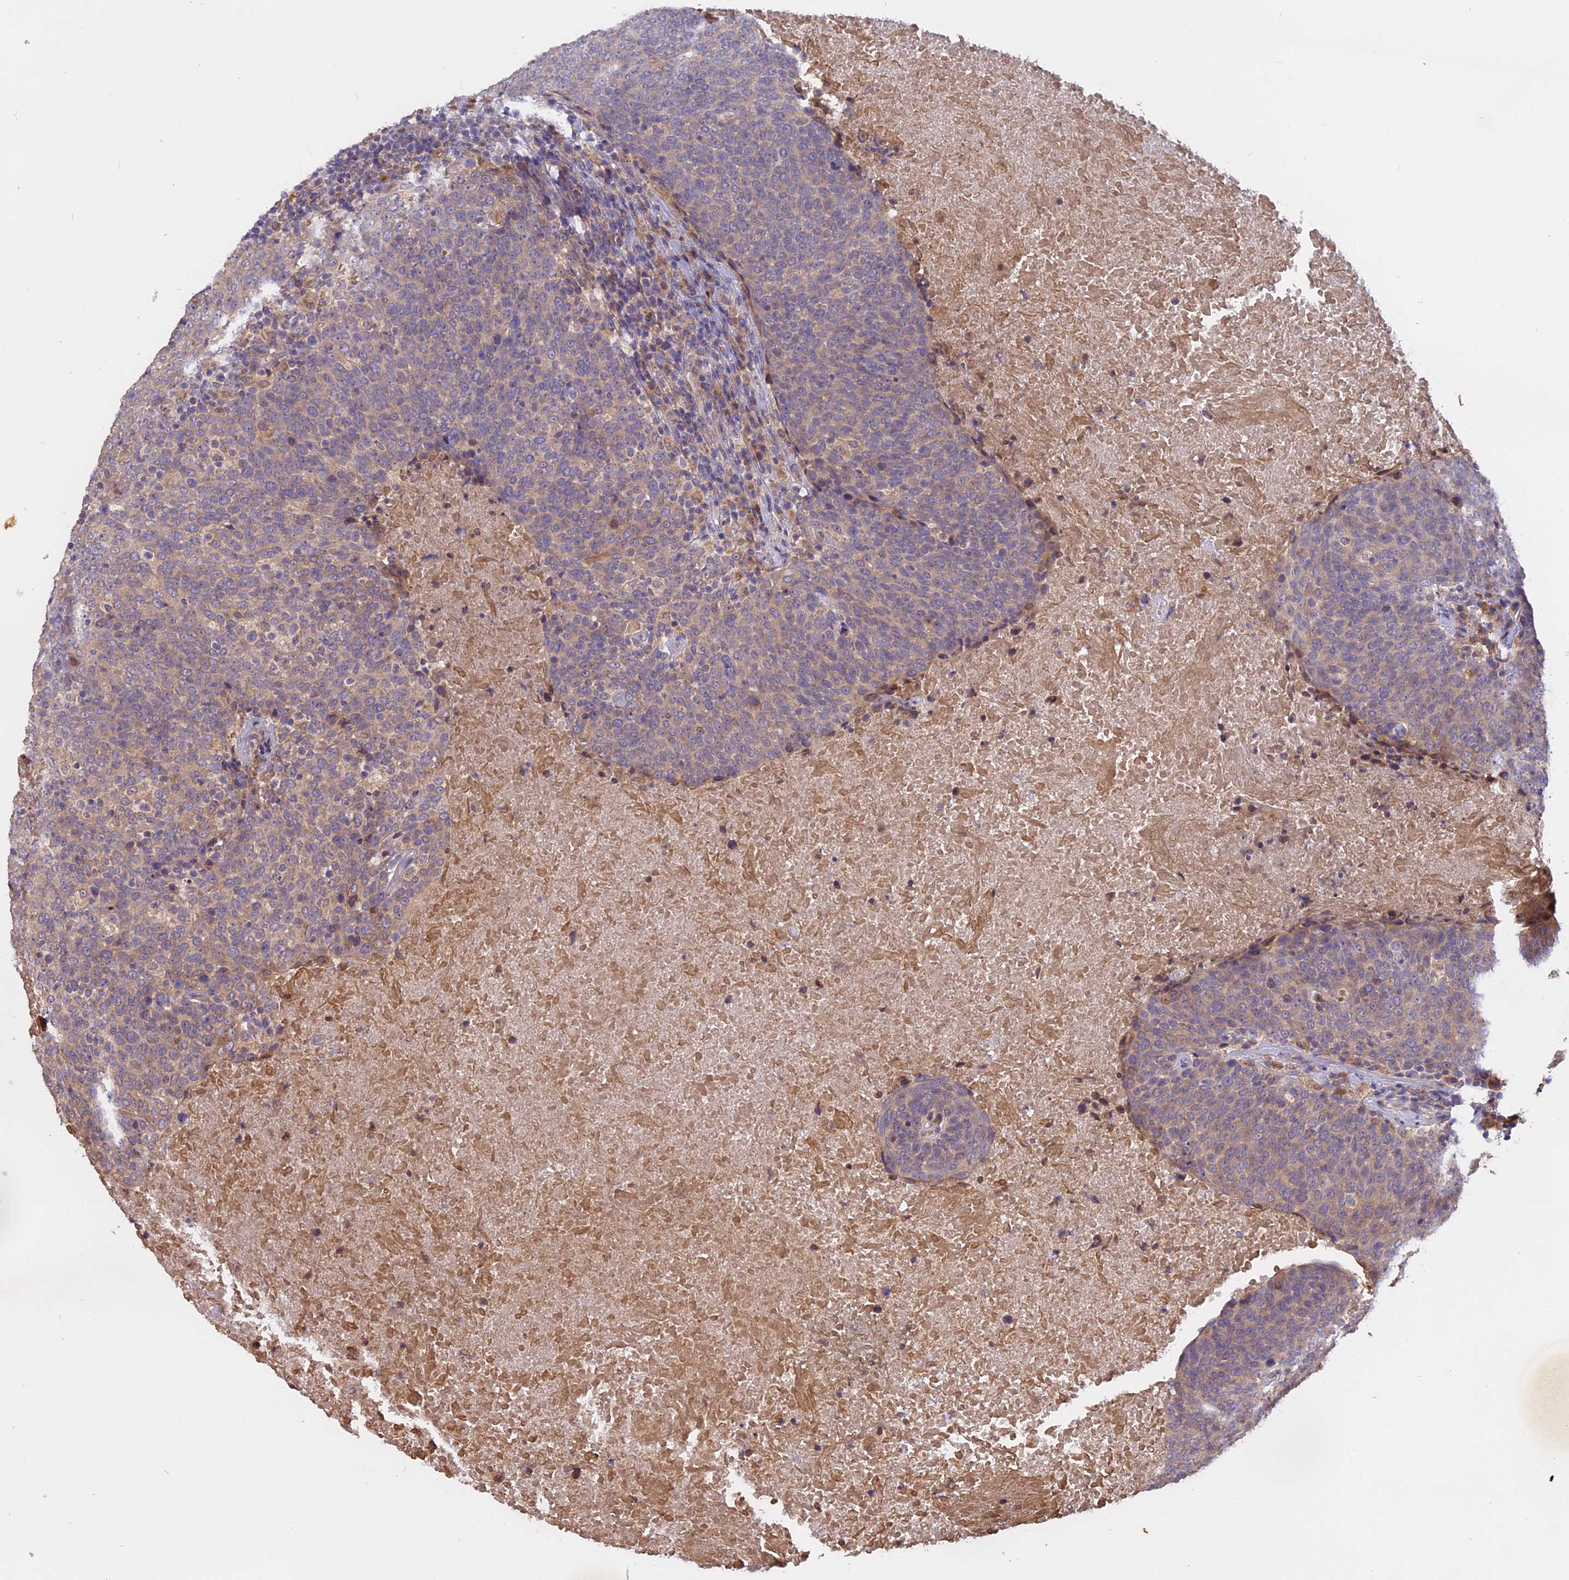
{"staining": {"intensity": "weak", "quantity": "<25%", "location": "cytoplasmic/membranous"}, "tissue": "head and neck cancer", "cell_type": "Tumor cells", "image_type": "cancer", "snomed": [{"axis": "morphology", "description": "Squamous cell carcinoma, NOS"}, {"axis": "morphology", "description": "Squamous cell carcinoma, metastatic, NOS"}, {"axis": "topography", "description": "Lymph node"}, {"axis": "topography", "description": "Head-Neck"}], "caption": "The photomicrograph demonstrates no staining of tumor cells in head and neck metastatic squamous cell carcinoma.", "gene": "MEMO1", "patient": {"sex": "male", "age": 62}}